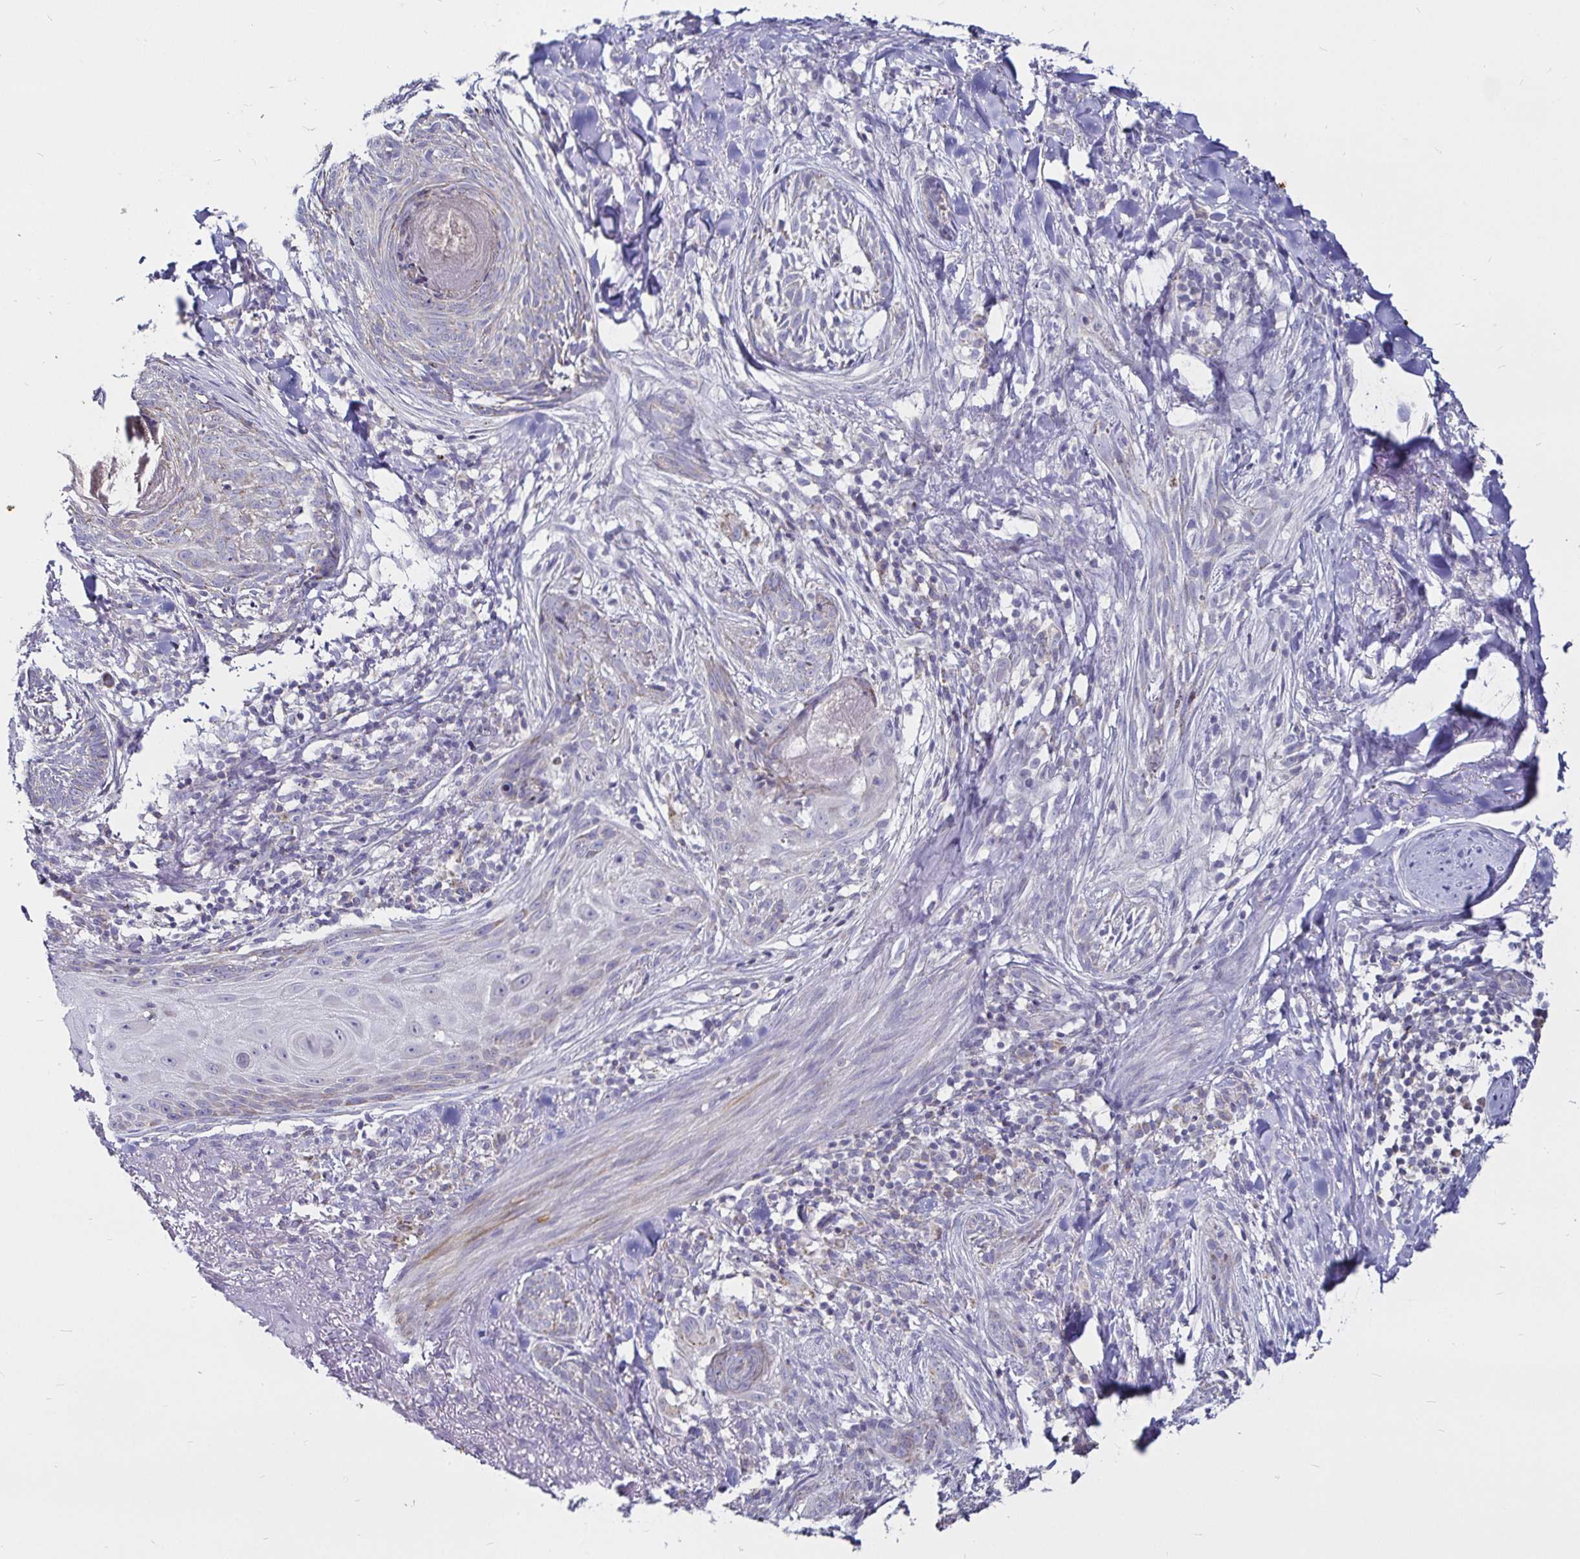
{"staining": {"intensity": "negative", "quantity": "none", "location": "none"}, "tissue": "skin cancer", "cell_type": "Tumor cells", "image_type": "cancer", "snomed": [{"axis": "morphology", "description": "Basal cell carcinoma"}, {"axis": "topography", "description": "Skin"}], "caption": "This is a micrograph of IHC staining of skin basal cell carcinoma, which shows no expression in tumor cells.", "gene": "PGAM2", "patient": {"sex": "female", "age": 93}}